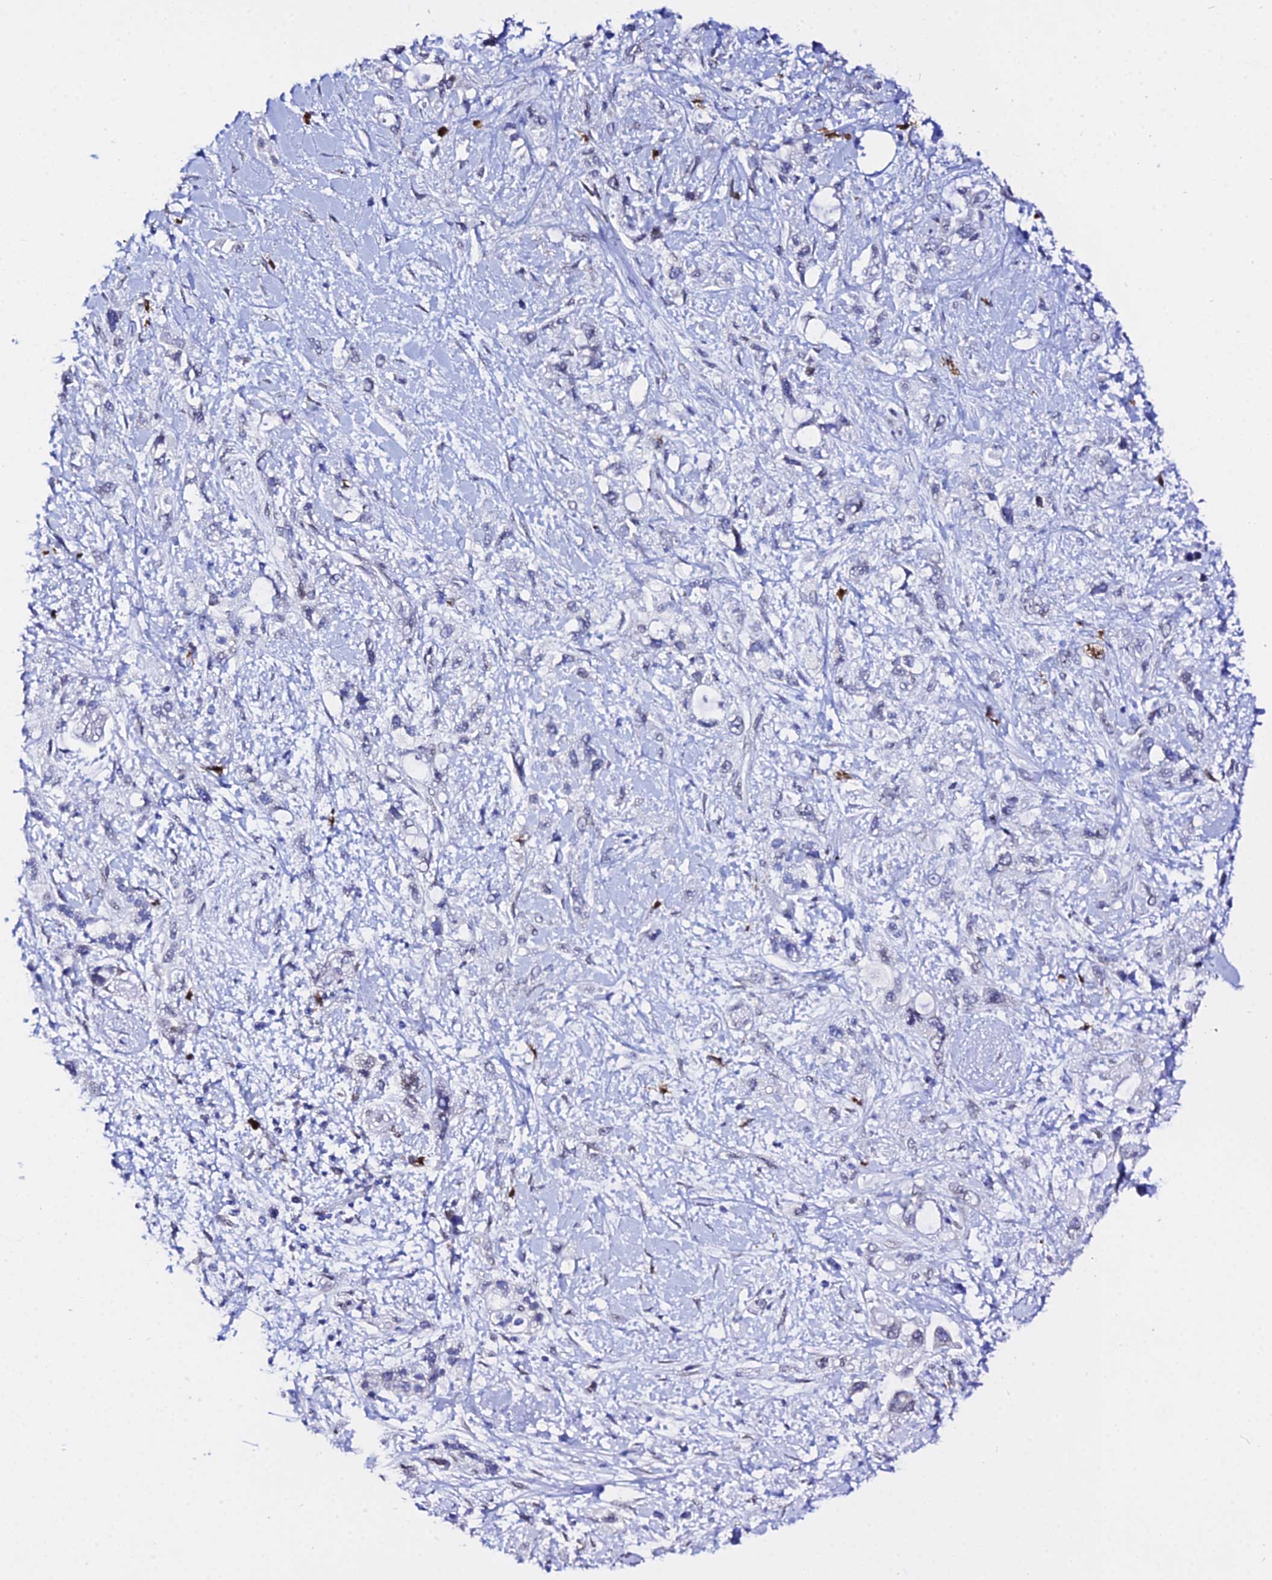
{"staining": {"intensity": "negative", "quantity": "none", "location": "none"}, "tissue": "pancreatic cancer", "cell_type": "Tumor cells", "image_type": "cancer", "snomed": [{"axis": "morphology", "description": "Adenocarcinoma, NOS"}, {"axis": "topography", "description": "Pancreas"}], "caption": "A photomicrograph of human pancreatic adenocarcinoma is negative for staining in tumor cells.", "gene": "MCM10", "patient": {"sex": "female", "age": 56}}